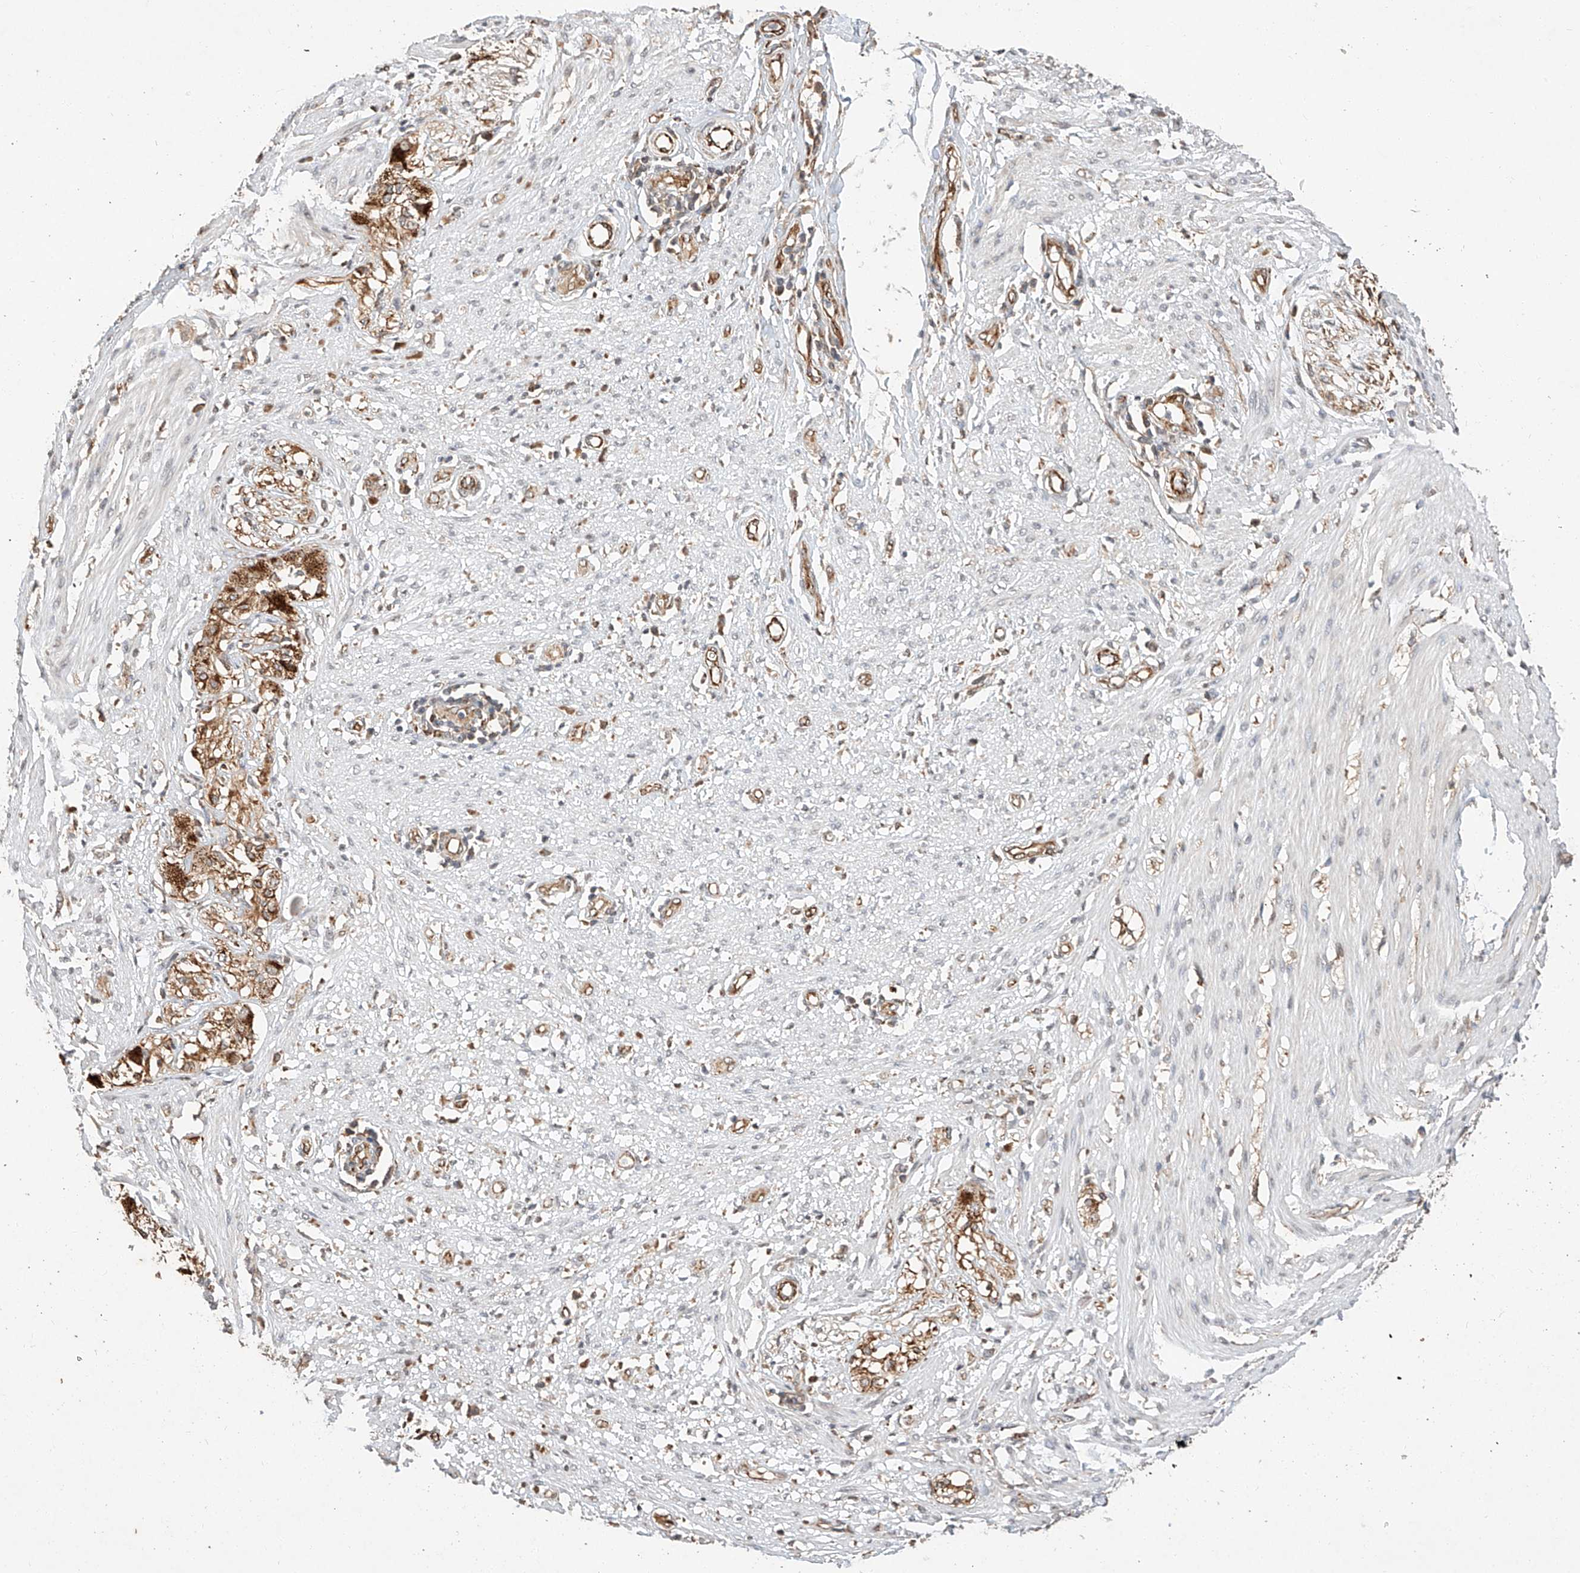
{"staining": {"intensity": "negative", "quantity": "none", "location": "none"}, "tissue": "smooth muscle", "cell_type": "Smooth muscle cells", "image_type": "normal", "snomed": [{"axis": "morphology", "description": "Normal tissue, NOS"}, {"axis": "morphology", "description": "Adenocarcinoma, NOS"}, {"axis": "topography", "description": "Colon"}, {"axis": "topography", "description": "Peripheral nerve tissue"}], "caption": "This is an immunohistochemistry histopathology image of unremarkable smooth muscle. There is no positivity in smooth muscle cells.", "gene": "SUSD6", "patient": {"sex": "male", "age": 14}}